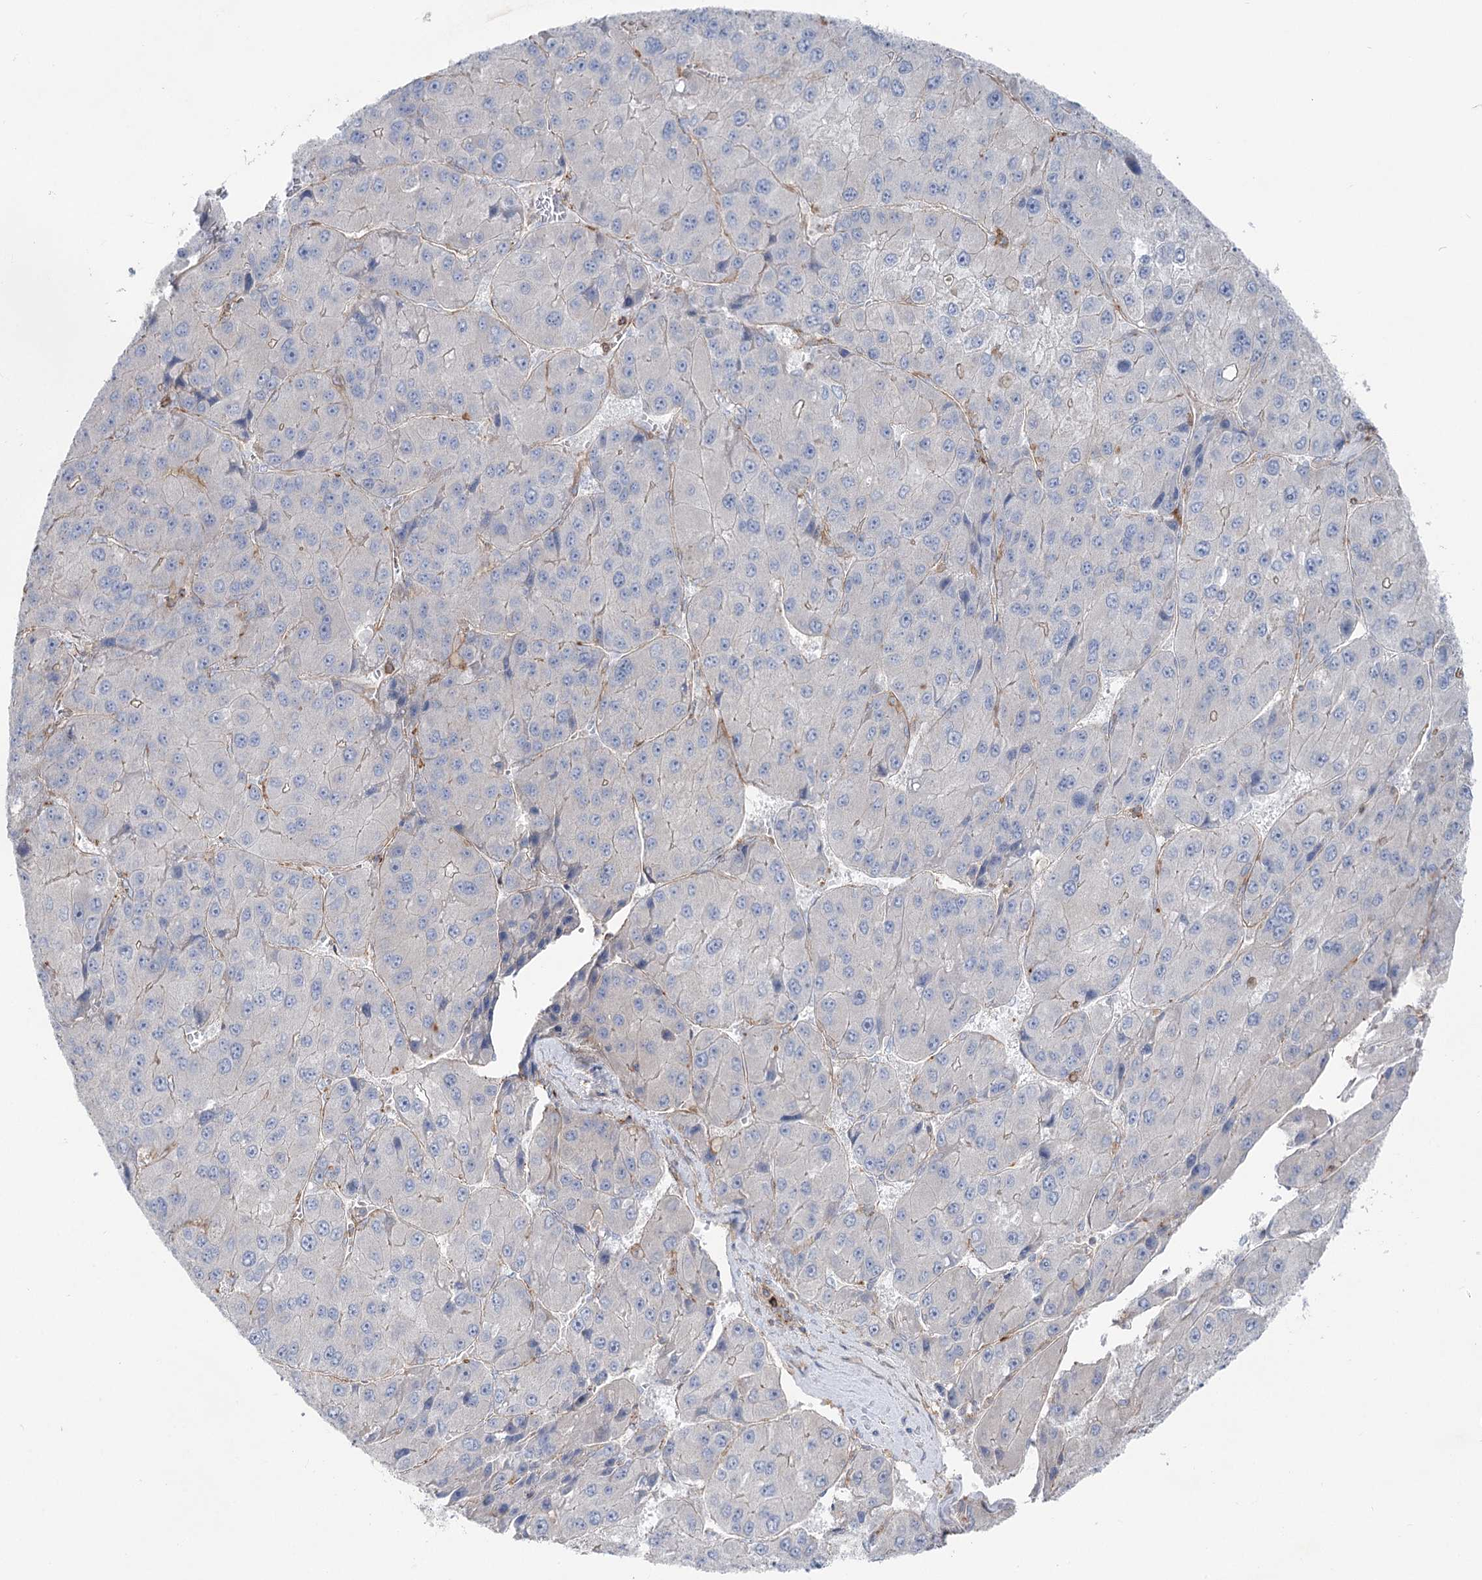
{"staining": {"intensity": "negative", "quantity": "none", "location": "none"}, "tissue": "liver cancer", "cell_type": "Tumor cells", "image_type": "cancer", "snomed": [{"axis": "morphology", "description": "Carcinoma, Hepatocellular, NOS"}, {"axis": "topography", "description": "Liver"}], "caption": "This is a photomicrograph of IHC staining of liver cancer, which shows no positivity in tumor cells.", "gene": "LARP1B", "patient": {"sex": "female", "age": 73}}